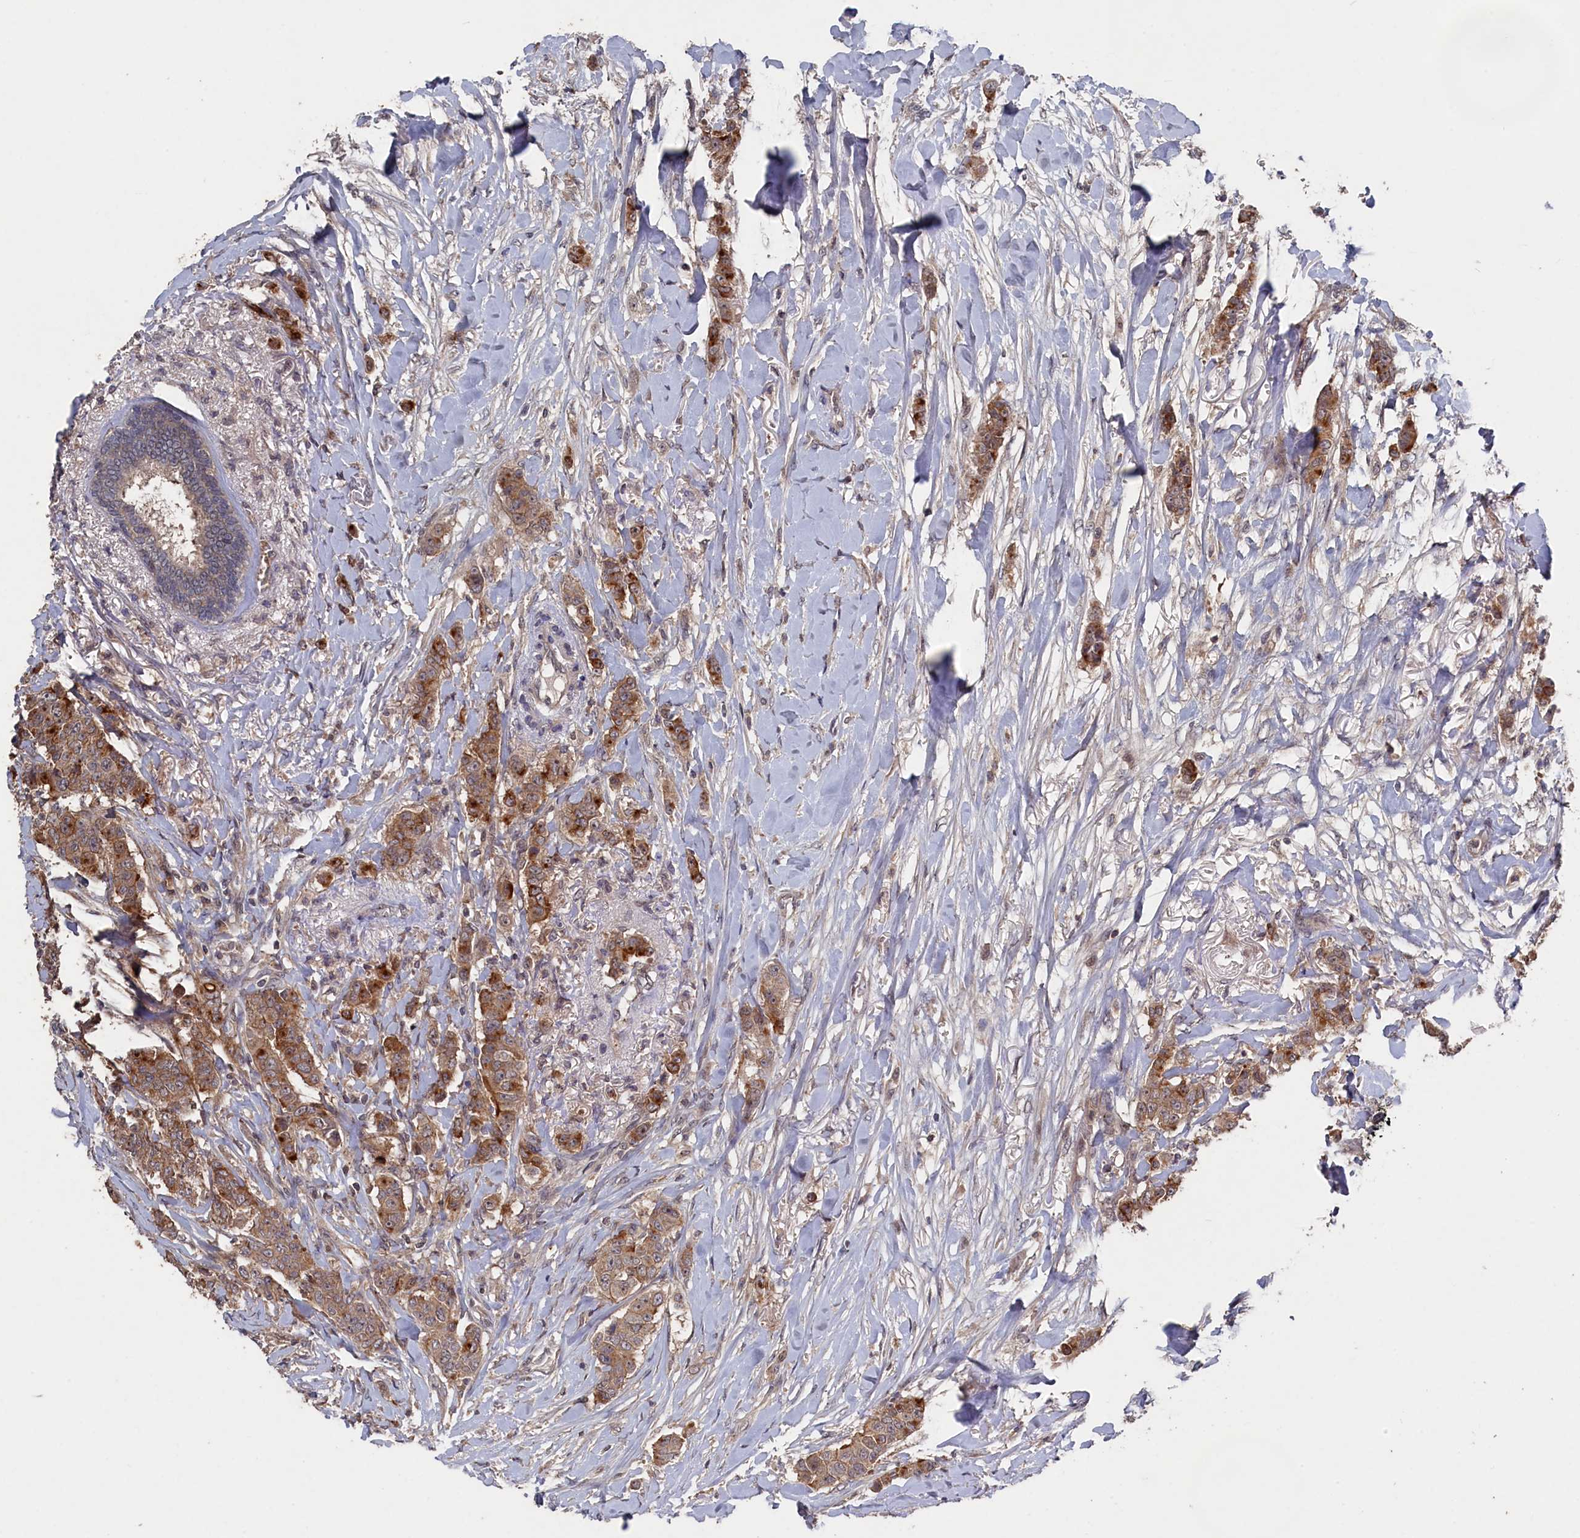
{"staining": {"intensity": "moderate", "quantity": ">75%", "location": "cytoplasmic/membranous"}, "tissue": "breast cancer", "cell_type": "Tumor cells", "image_type": "cancer", "snomed": [{"axis": "morphology", "description": "Duct carcinoma"}, {"axis": "topography", "description": "Breast"}], "caption": "Immunohistochemical staining of human breast cancer shows moderate cytoplasmic/membranous protein positivity in about >75% of tumor cells. Ihc stains the protein of interest in brown and the nuclei are stained blue.", "gene": "TMC5", "patient": {"sex": "female", "age": 40}}